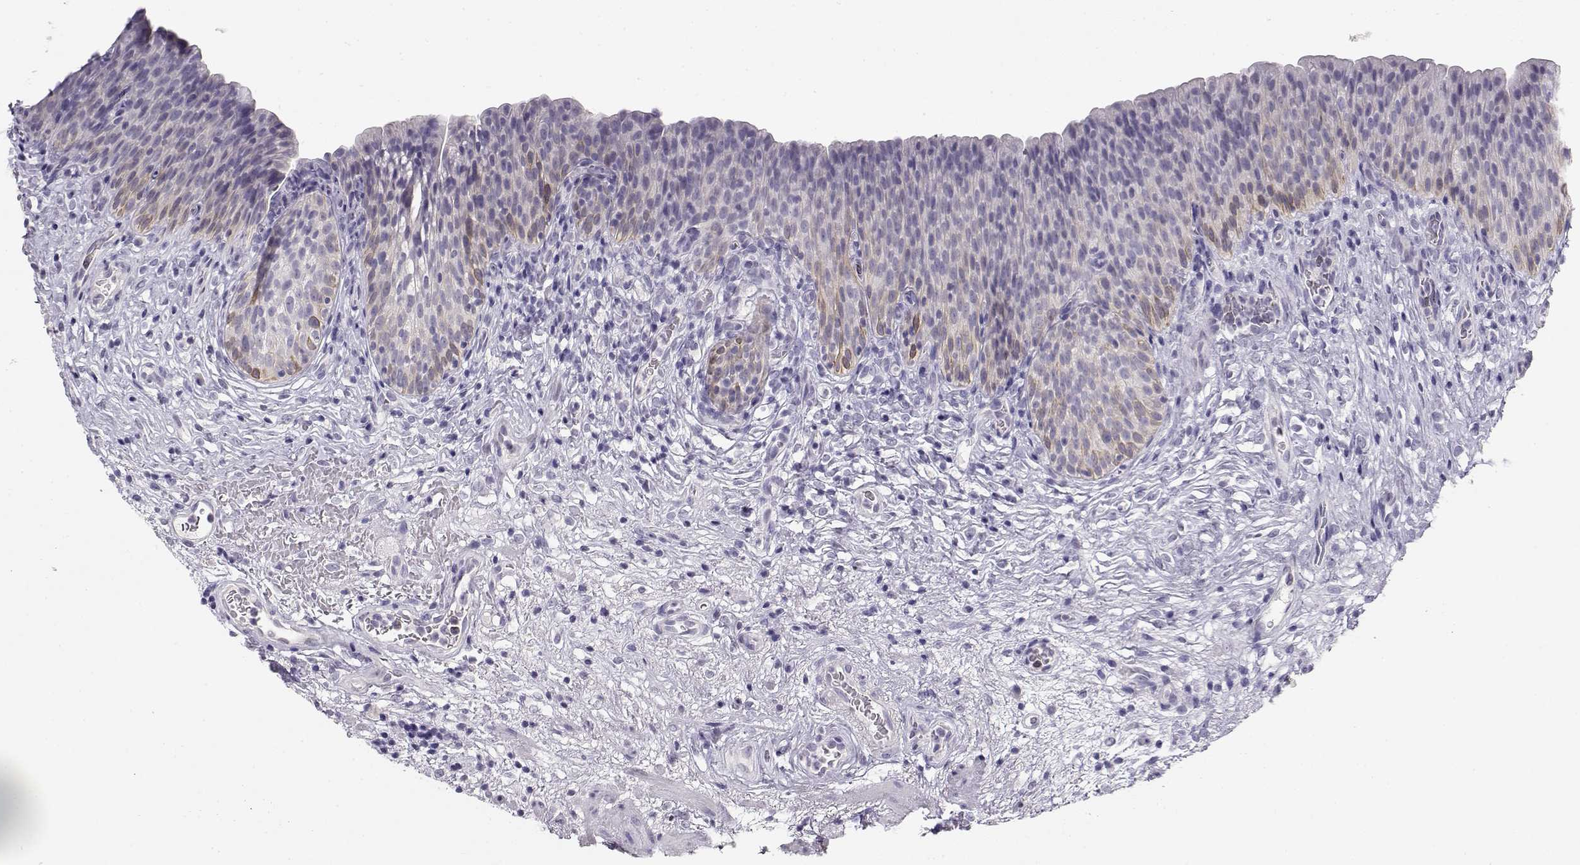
{"staining": {"intensity": "weak", "quantity": "<25%", "location": "cytoplasmic/membranous"}, "tissue": "urinary bladder", "cell_type": "Urothelial cells", "image_type": "normal", "snomed": [{"axis": "morphology", "description": "Normal tissue, NOS"}, {"axis": "topography", "description": "Urinary bladder"}], "caption": "Protein analysis of benign urinary bladder reveals no significant expression in urothelial cells.", "gene": "NUTM1", "patient": {"sex": "male", "age": 76}}